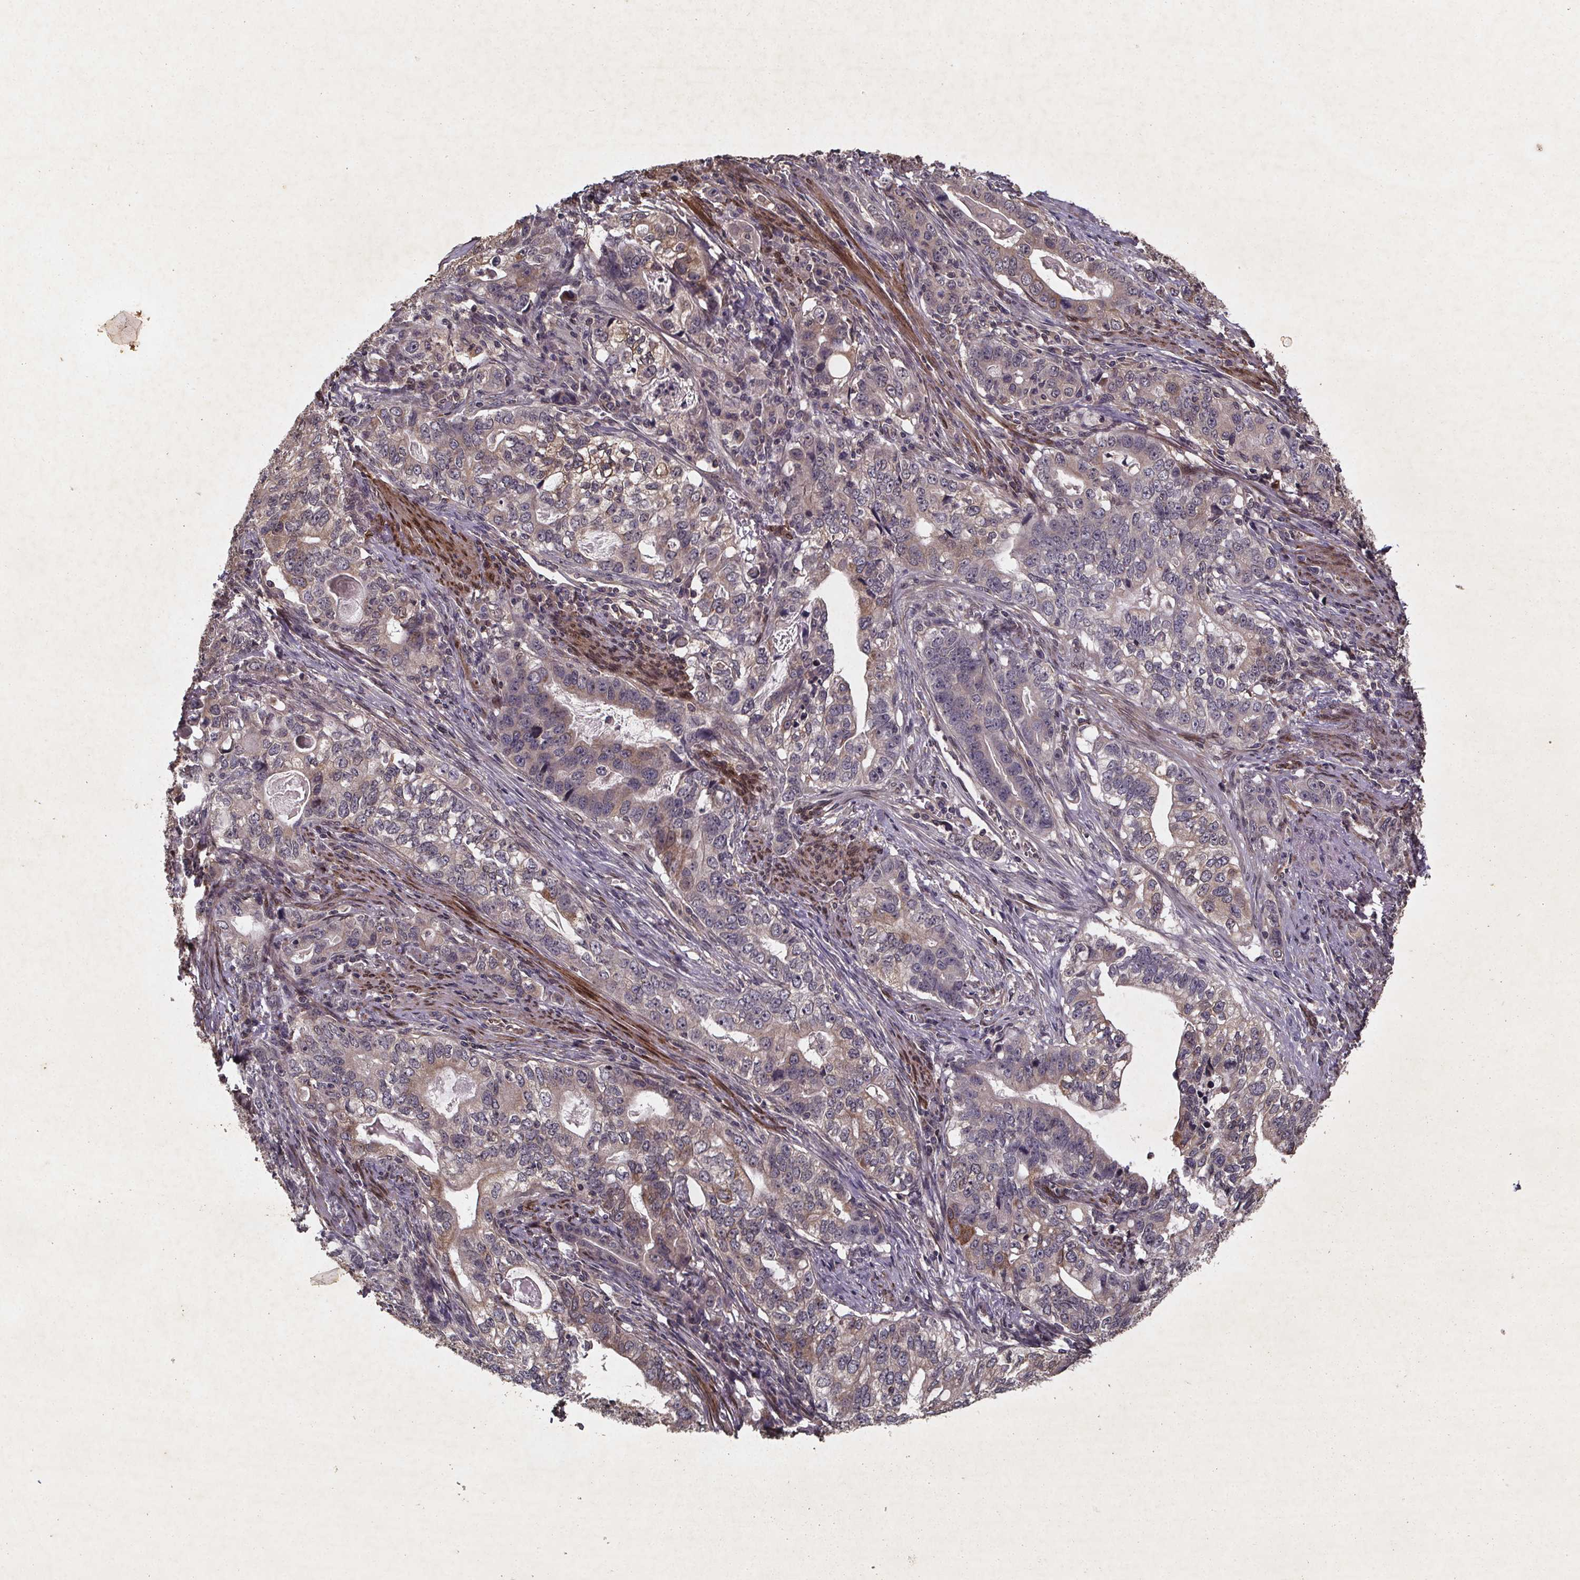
{"staining": {"intensity": "weak", "quantity": "25%-75%", "location": "cytoplasmic/membranous"}, "tissue": "stomach cancer", "cell_type": "Tumor cells", "image_type": "cancer", "snomed": [{"axis": "morphology", "description": "Adenocarcinoma, NOS"}, {"axis": "topography", "description": "Stomach, lower"}], "caption": "Brown immunohistochemical staining in human adenocarcinoma (stomach) shows weak cytoplasmic/membranous positivity in approximately 25%-75% of tumor cells.", "gene": "PIERCE2", "patient": {"sex": "female", "age": 72}}